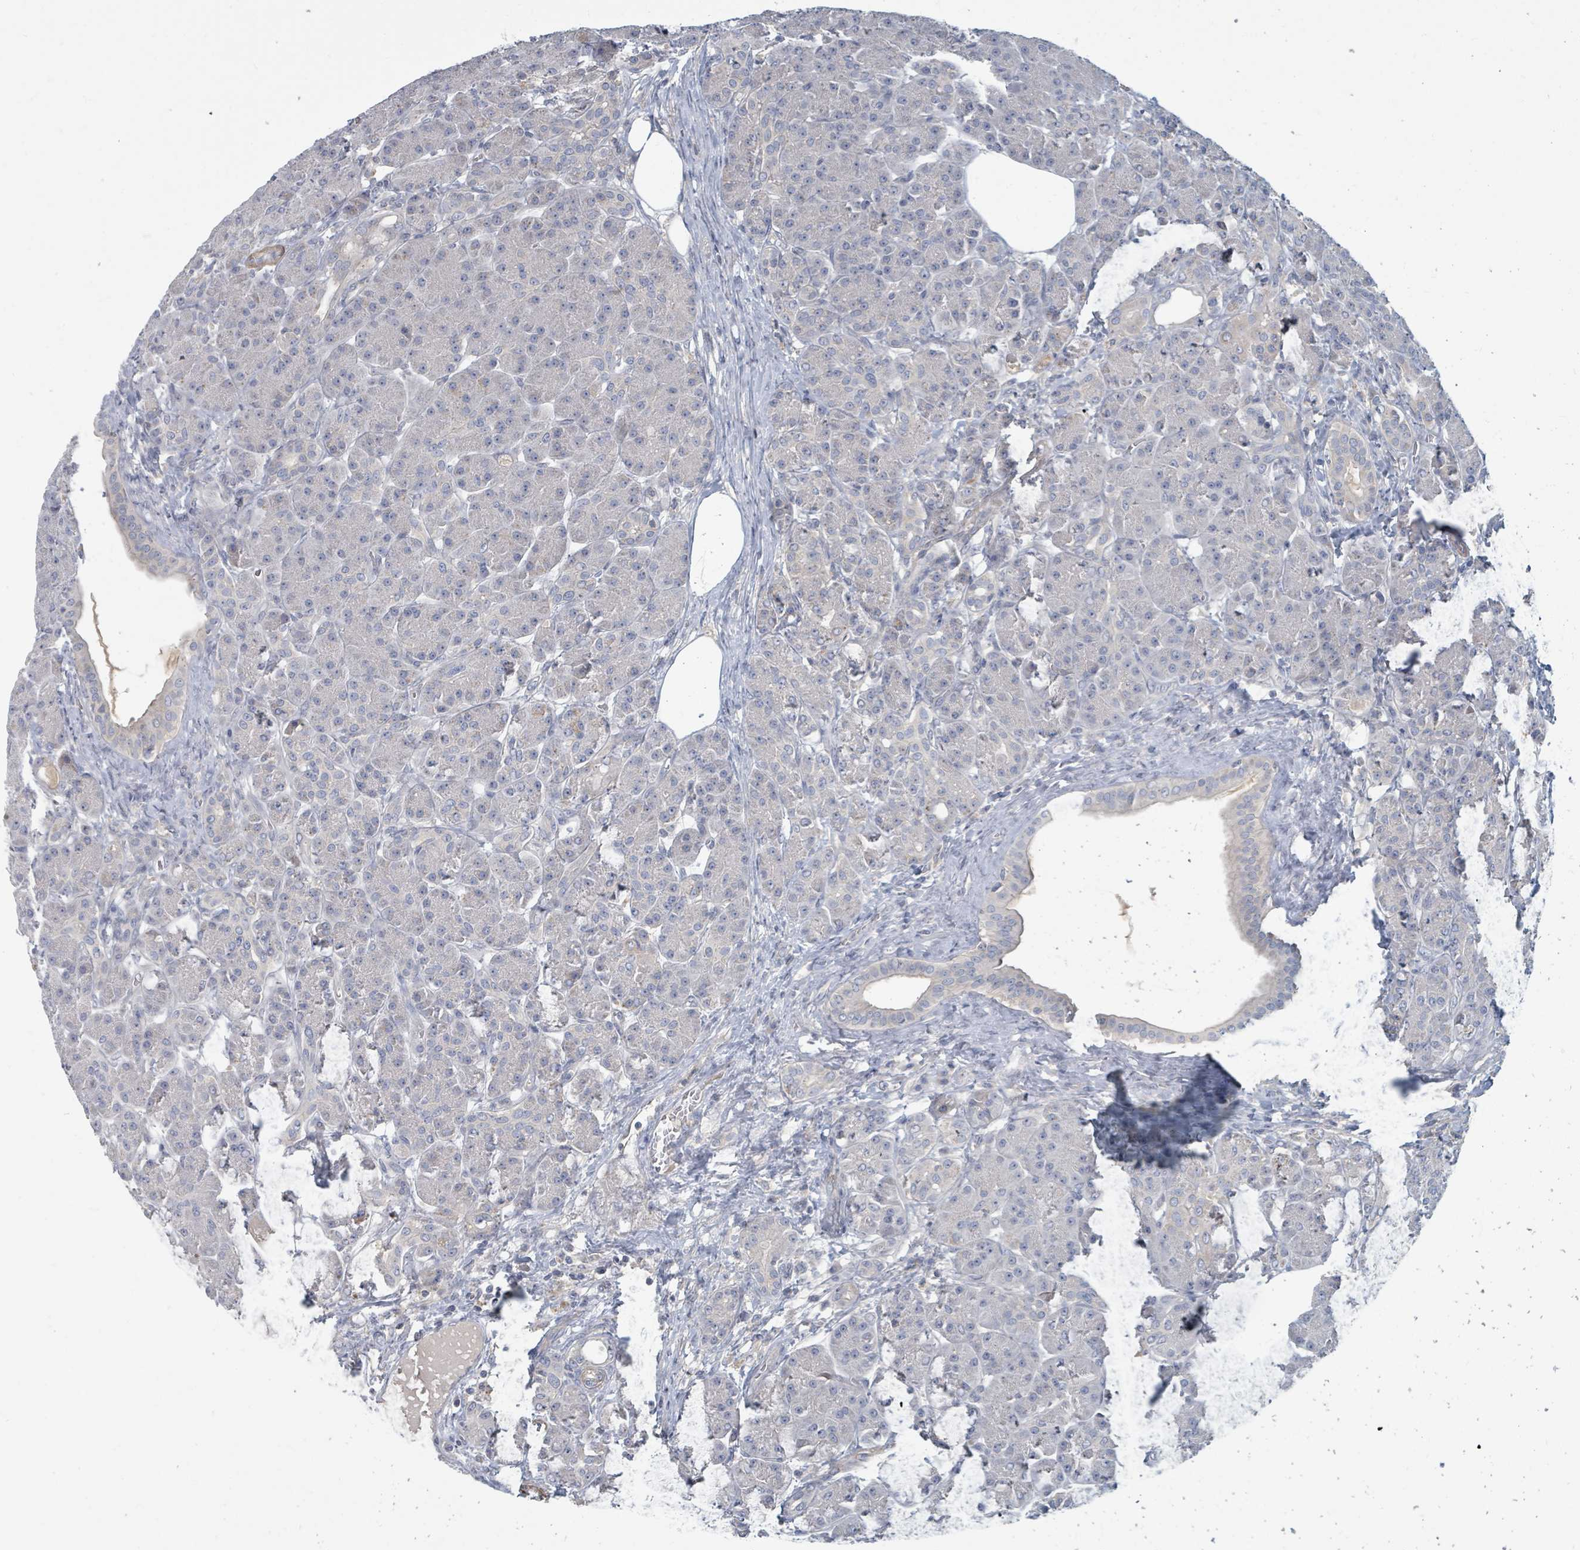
{"staining": {"intensity": "weak", "quantity": "<25%", "location": "cytoplasmic/membranous"}, "tissue": "pancreas", "cell_type": "Exocrine glandular cells", "image_type": "normal", "snomed": [{"axis": "morphology", "description": "Normal tissue, NOS"}, {"axis": "topography", "description": "Pancreas"}], "caption": "This is an immunohistochemistry (IHC) photomicrograph of normal human pancreas. There is no positivity in exocrine glandular cells.", "gene": "ARGFX", "patient": {"sex": "male", "age": 63}}